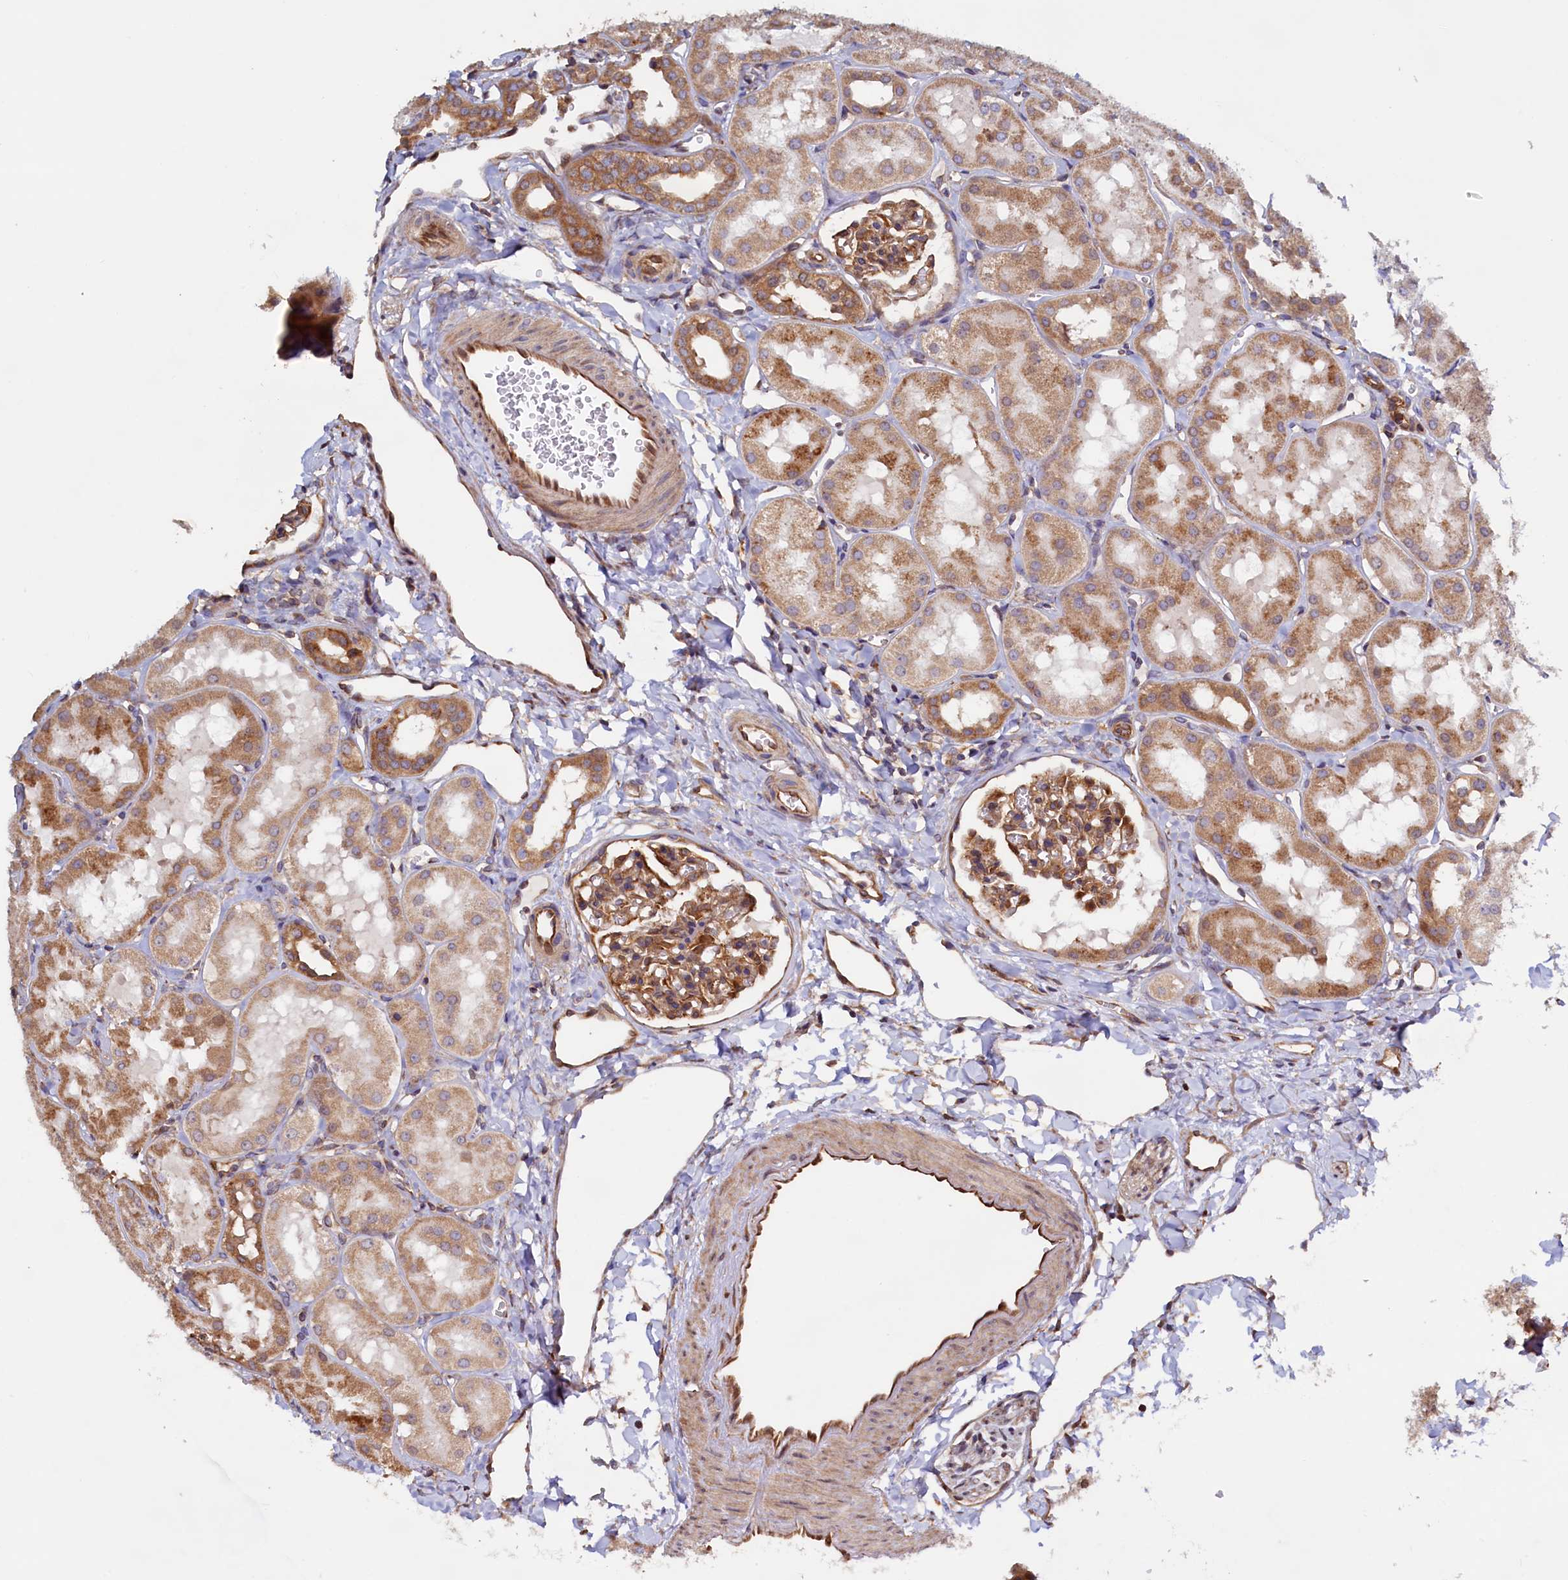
{"staining": {"intensity": "moderate", "quantity": ">75%", "location": "cytoplasmic/membranous"}, "tissue": "kidney", "cell_type": "Cells in glomeruli", "image_type": "normal", "snomed": [{"axis": "morphology", "description": "Normal tissue, NOS"}, {"axis": "topography", "description": "Kidney"}, {"axis": "topography", "description": "Urinary bladder"}], "caption": "About >75% of cells in glomeruli in normal kidney exhibit moderate cytoplasmic/membranous protein staining as visualized by brown immunohistochemical staining.", "gene": "ATXN2L", "patient": {"sex": "male", "age": 16}}